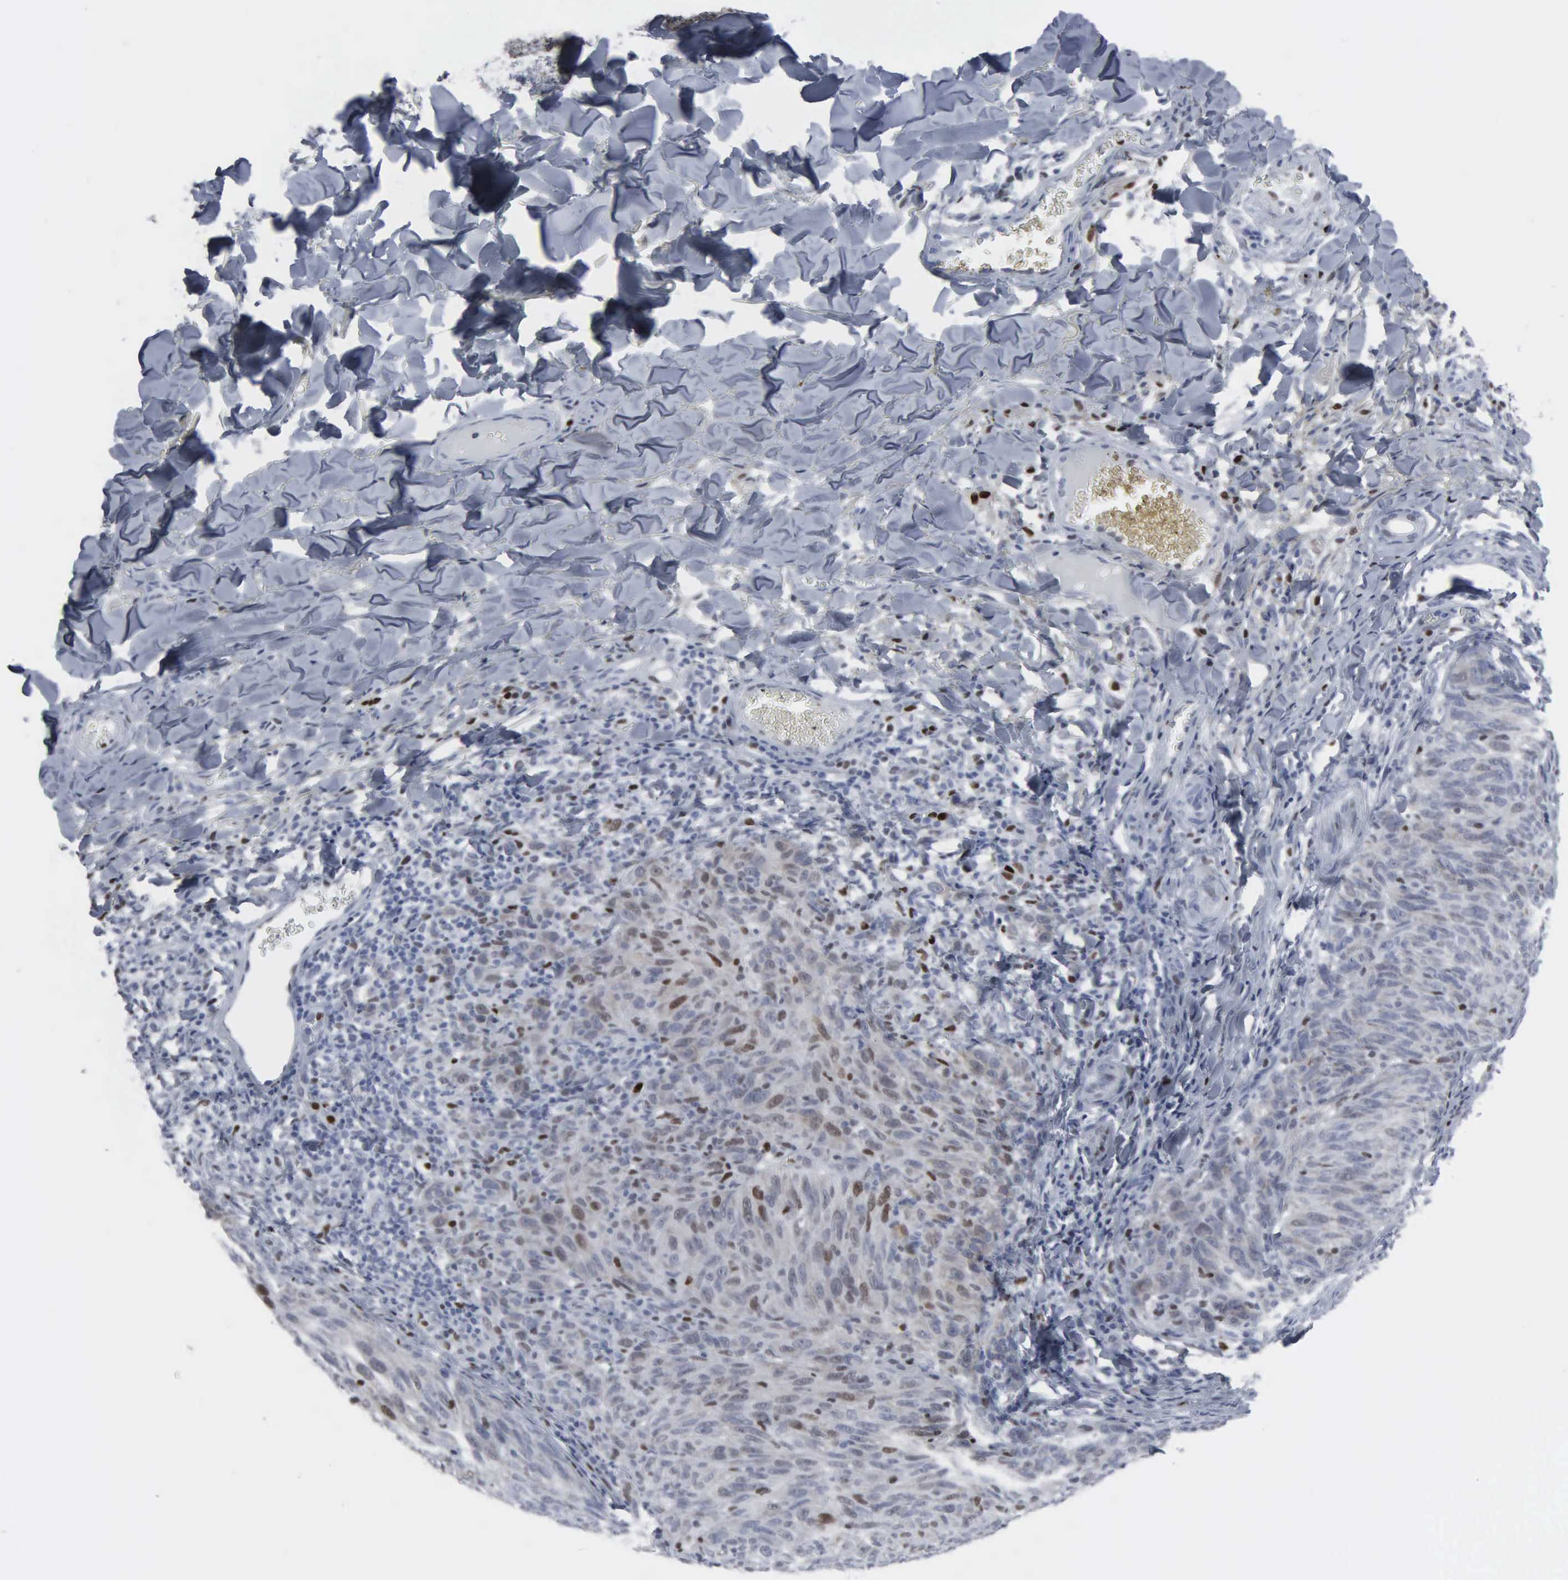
{"staining": {"intensity": "moderate", "quantity": "<25%", "location": "nuclear"}, "tissue": "melanoma", "cell_type": "Tumor cells", "image_type": "cancer", "snomed": [{"axis": "morphology", "description": "Malignant melanoma, NOS"}, {"axis": "topography", "description": "Skin"}], "caption": "Immunohistochemical staining of melanoma shows moderate nuclear protein expression in approximately <25% of tumor cells.", "gene": "CCND3", "patient": {"sex": "male", "age": 76}}